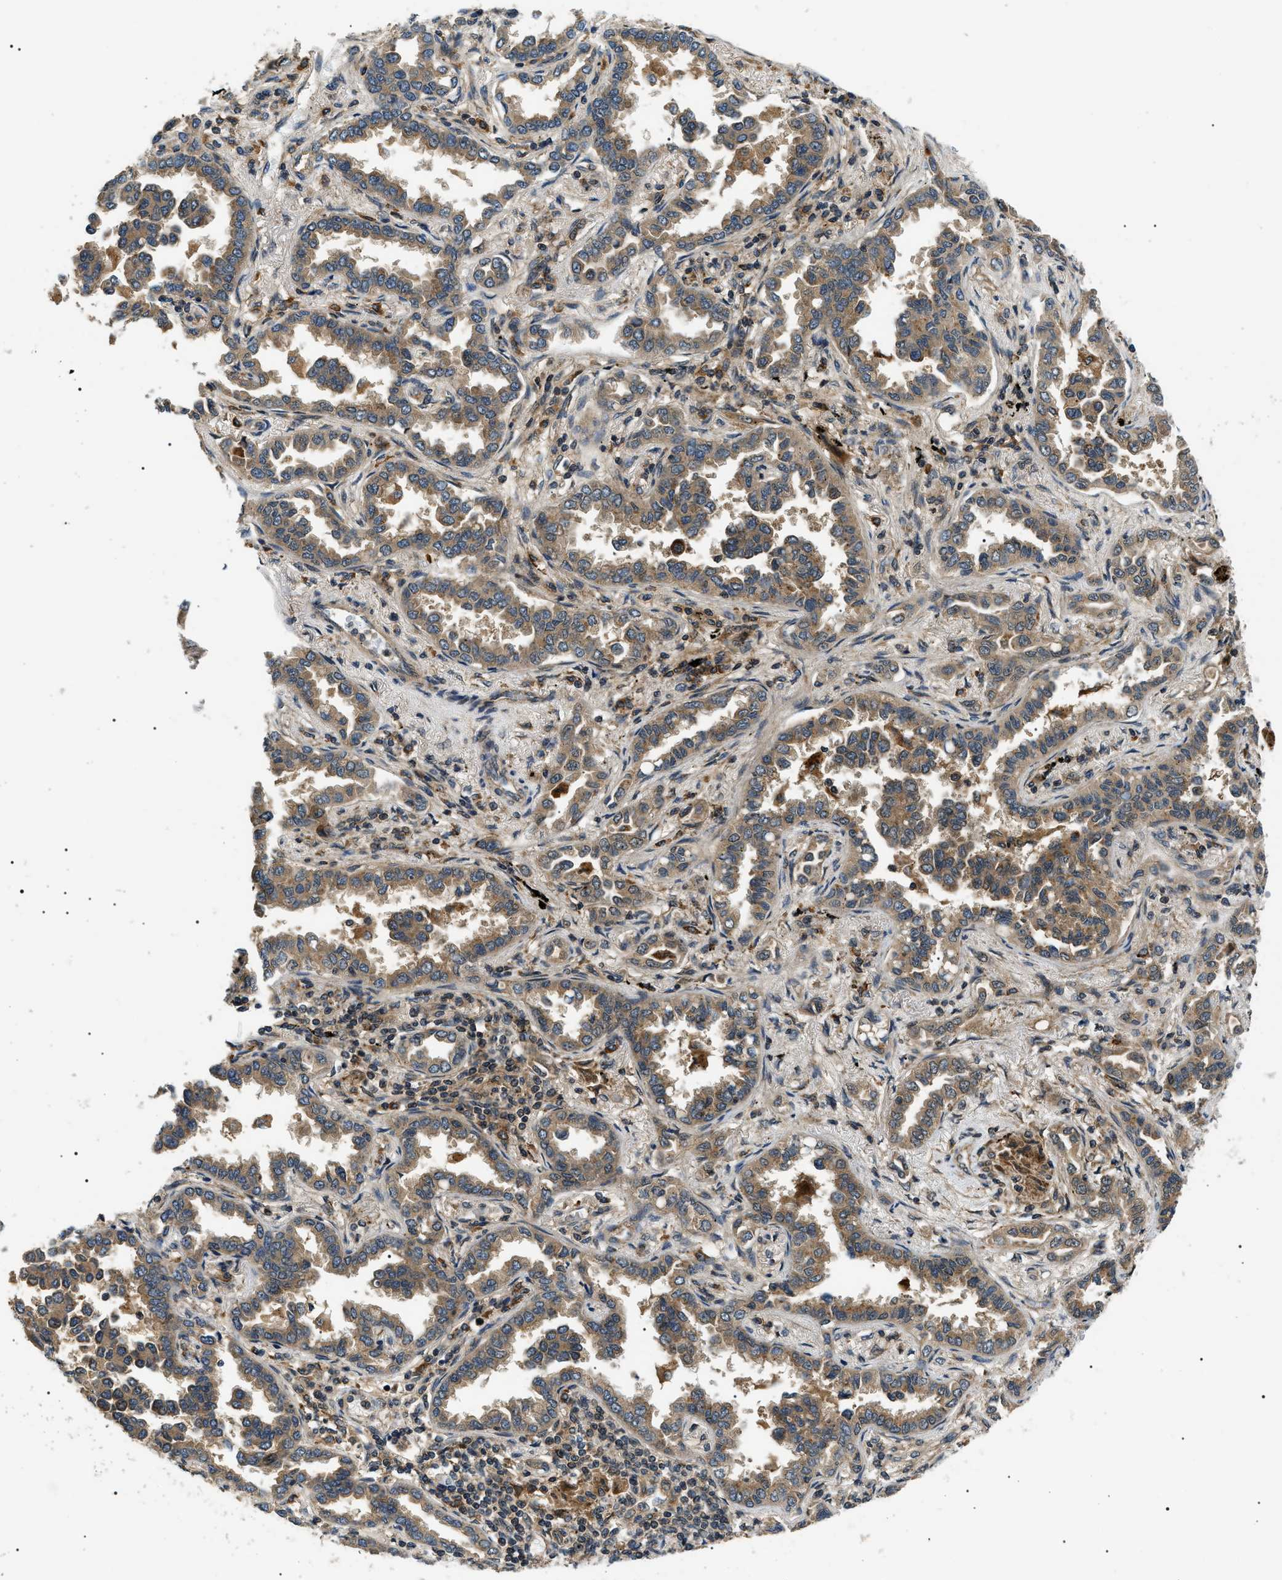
{"staining": {"intensity": "moderate", "quantity": ">75%", "location": "cytoplasmic/membranous"}, "tissue": "lung cancer", "cell_type": "Tumor cells", "image_type": "cancer", "snomed": [{"axis": "morphology", "description": "Normal tissue, NOS"}, {"axis": "morphology", "description": "Adenocarcinoma, NOS"}, {"axis": "topography", "description": "Lung"}], "caption": "The immunohistochemical stain labels moderate cytoplasmic/membranous staining in tumor cells of lung adenocarcinoma tissue.", "gene": "ATP6AP1", "patient": {"sex": "male", "age": 59}}